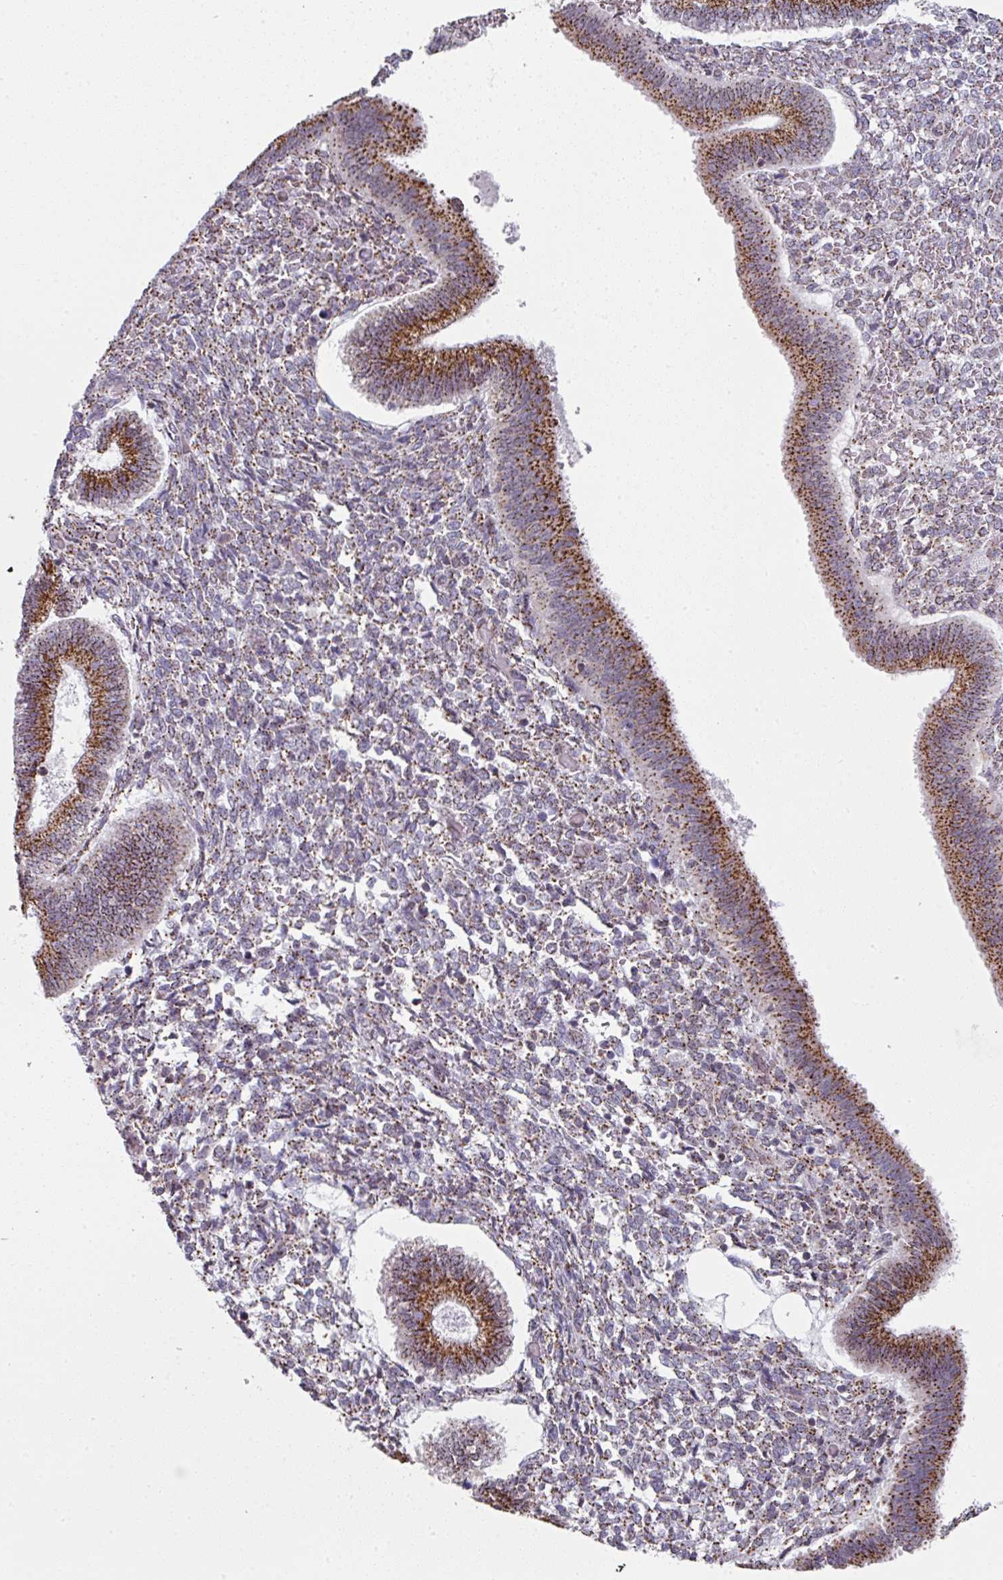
{"staining": {"intensity": "moderate", "quantity": "25%-75%", "location": "cytoplasmic/membranous"}, "tissue": "endometrium", "cell_type": "Cells in endometrial stroma", "image_type": "normal", "snomed": [{"axis": "morphology", "description": "Normal tissue, NOS"}, {"axis": "topography", "description": "Endometrium"}], "caption": "High-magnification brightfield microscopy of normal endometrium stained with DAB (brown) and counterstained with hematoxylin (blue). cells in endometrial stroma exhibit moderate cytoplasmic/membranous positivity is appreciated in about25%-75% of cells.", "gene": "CCDC85B", "patient": {"sex": "female", "age": 25}}